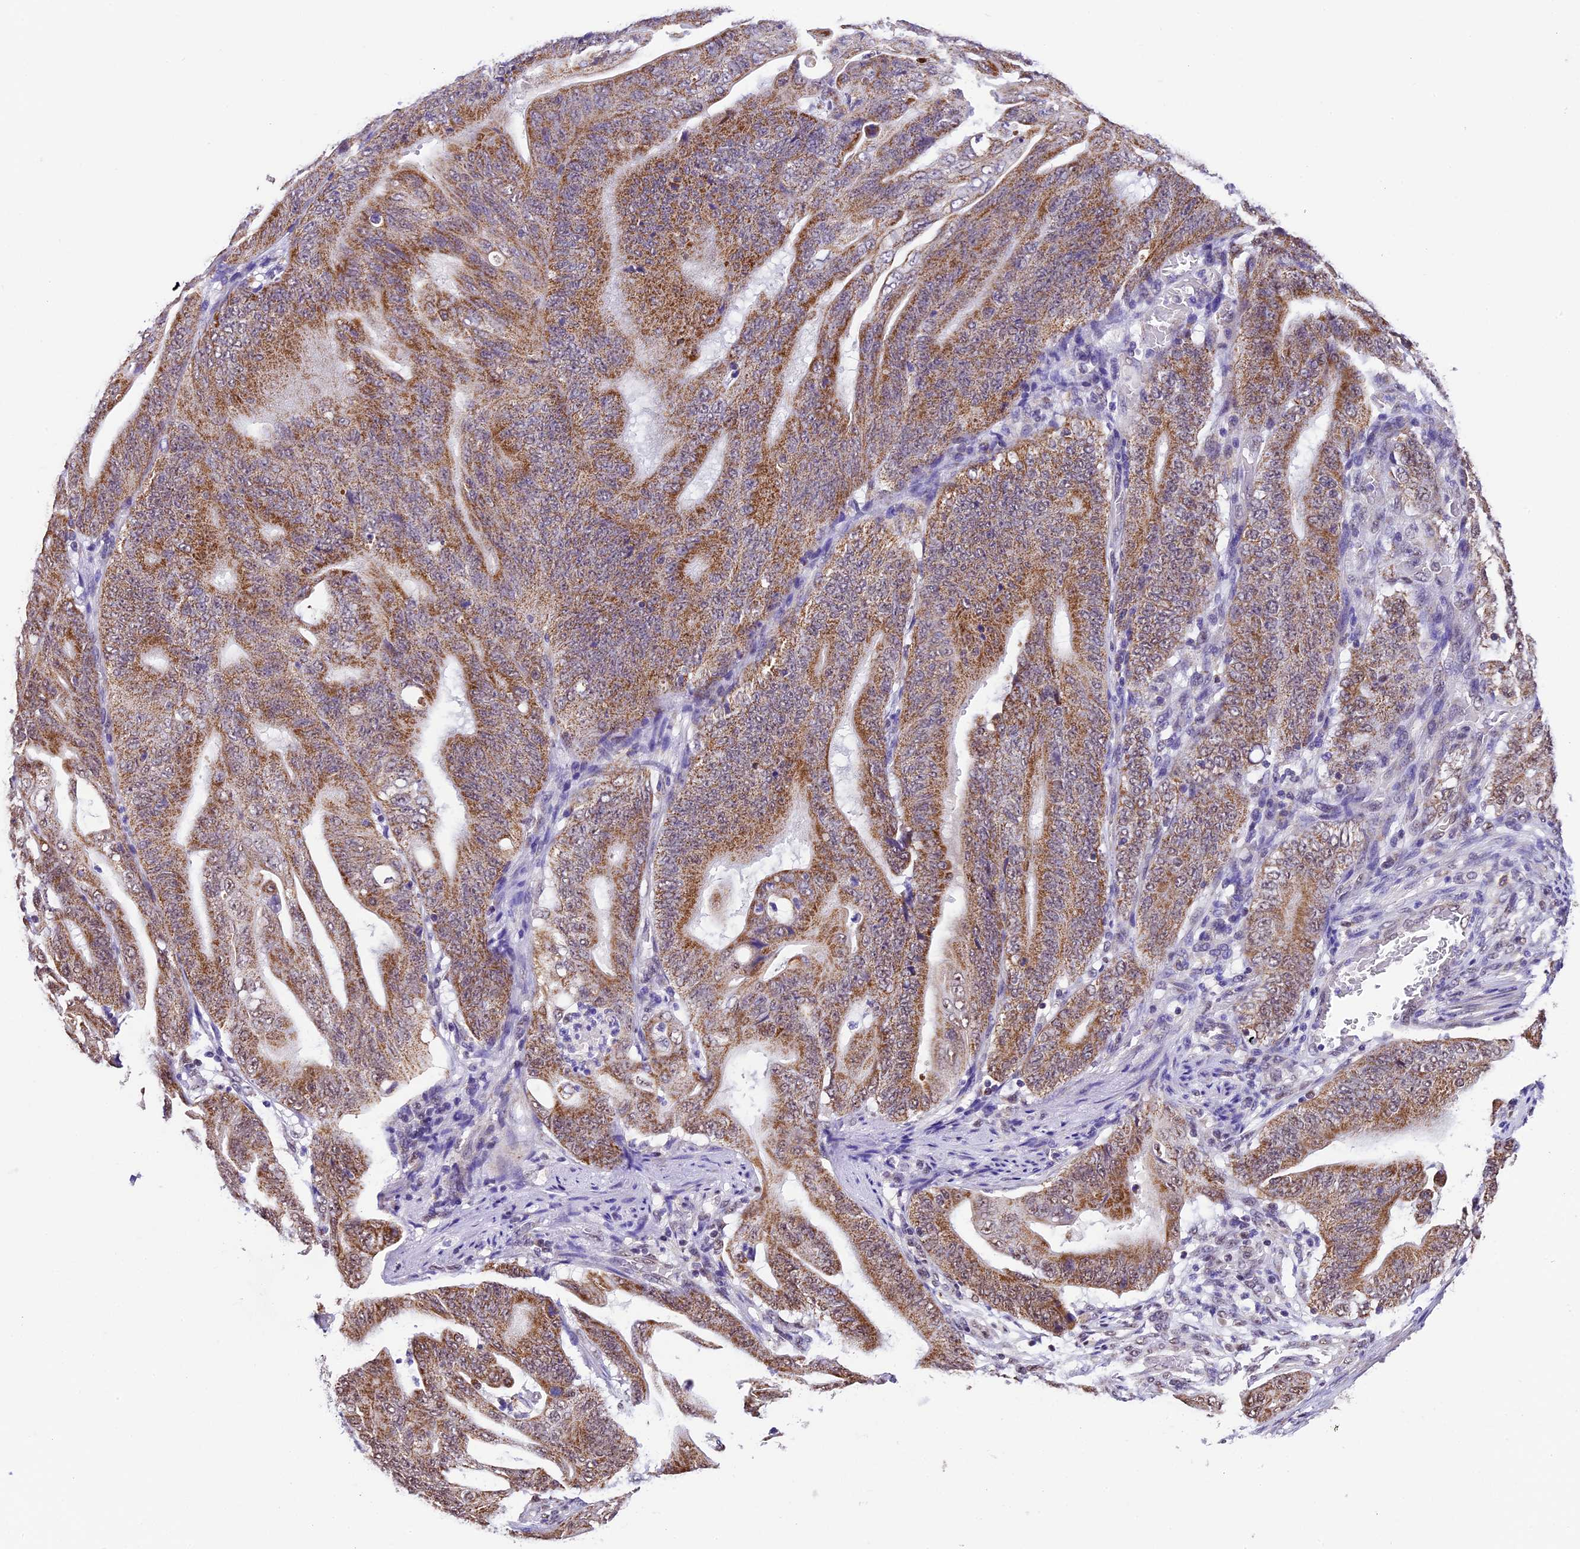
{"staining": {"intensity": "moderate", "quantity": ">75%", "location": "cytoplasmic/membranous"}, "tissue": "stomach cancer", "cell_type": "Tumor cells", "image_type": "cancer", "snomed": [{"axis": "morphology", "description": "Adenocarcinoma, NOS"}, {"axis": "topography", "description": "Stomach"}], "caption": "A brown stain highlights moderate cytoplasmic/membranous expression of a protein in stomach cancer (adenocarcinoma) tumor cells.", "gene": "CARS2", "patient": {"sex": "female", "age": 73}}